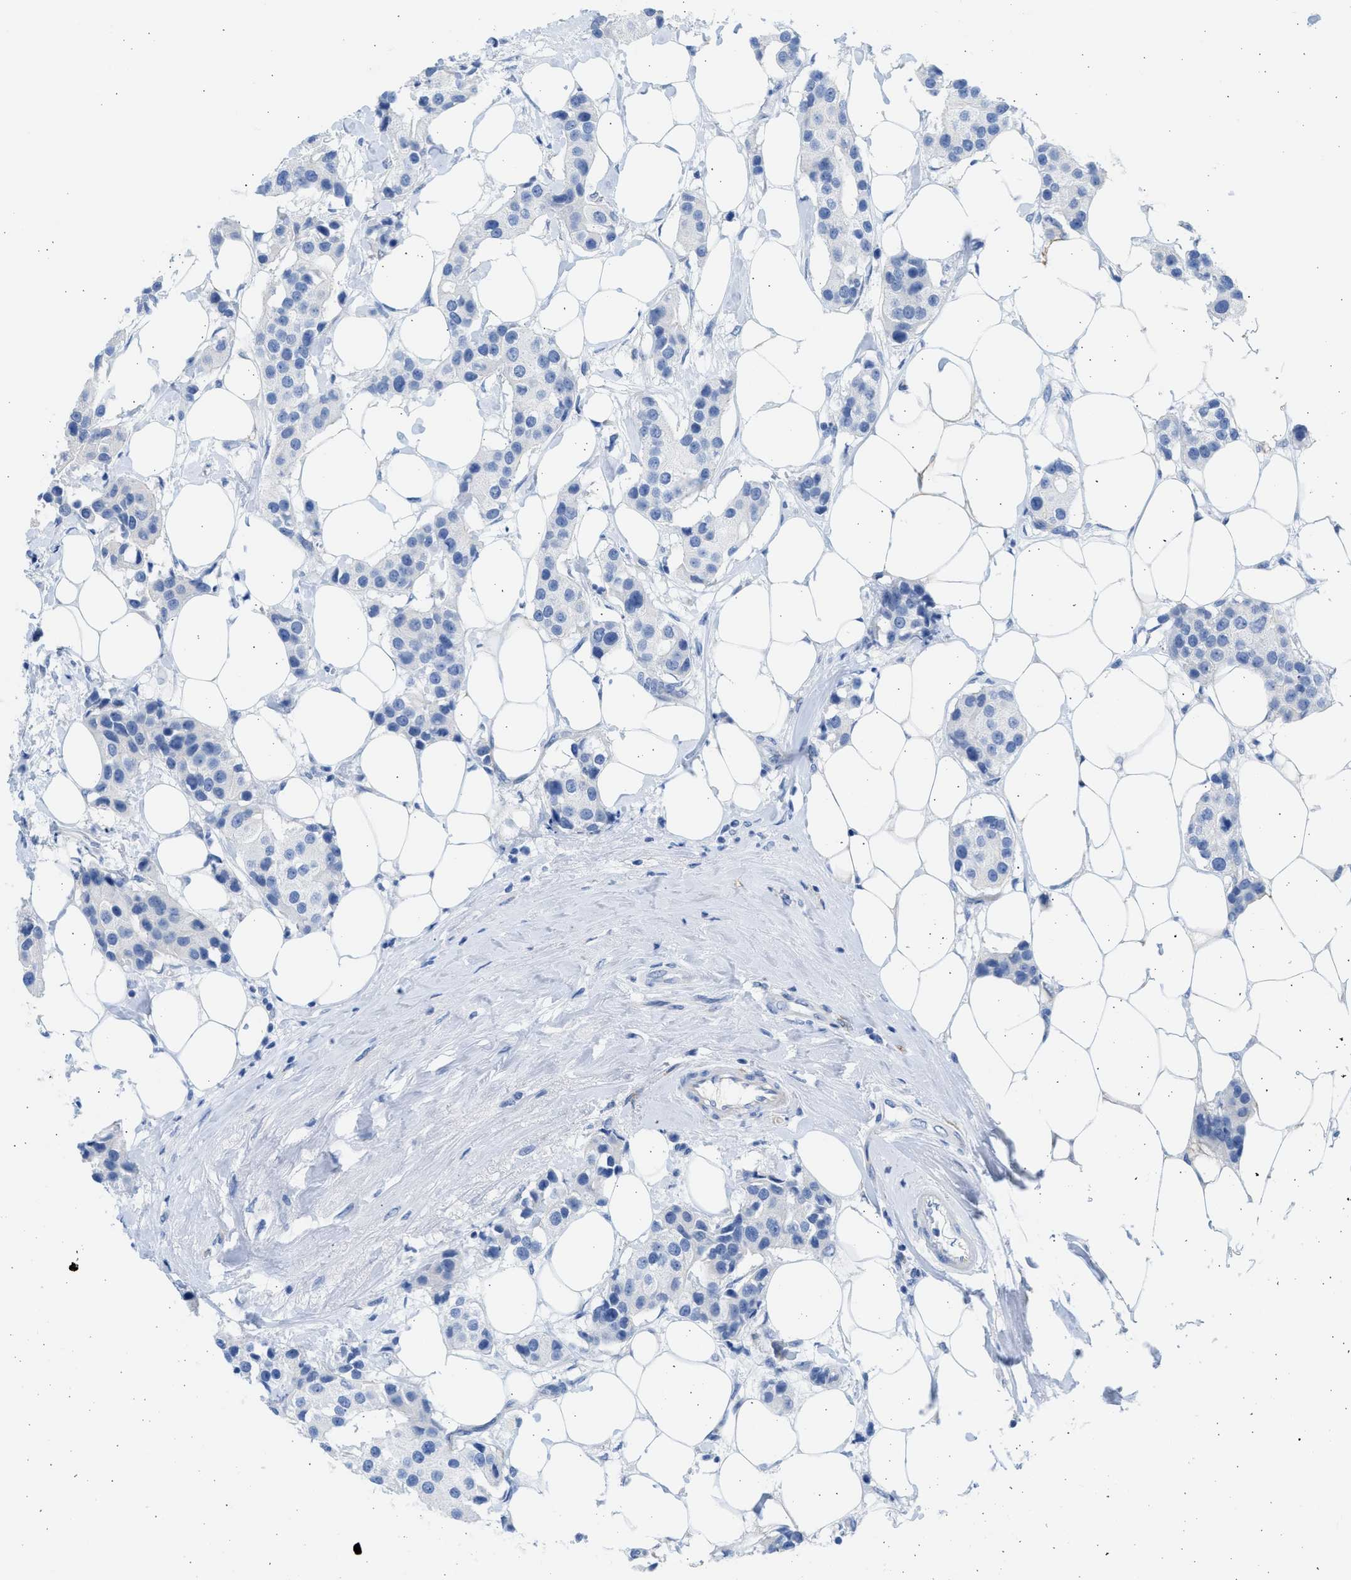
{"staining": {"intensity": "negative", "quantity": "none", "location": "none"}, "tissue": "breast cancer", "cell_type": "Tumor cells", "image_type": "cancer", "snomed": [{"axis": "morphology", "description": "Normal tissue, NOS"}, {"axis": "morphology", "description": "Duct carcinoma"}, {"axis": "topography", "description": "Breast"}], "caption": "Photomicrograph shows no protein staining in tumor cells of breast invasive ductal carcinoma tissue.", "gene": "SPATA3", "patient": {"sex": "female", "age": 39}}